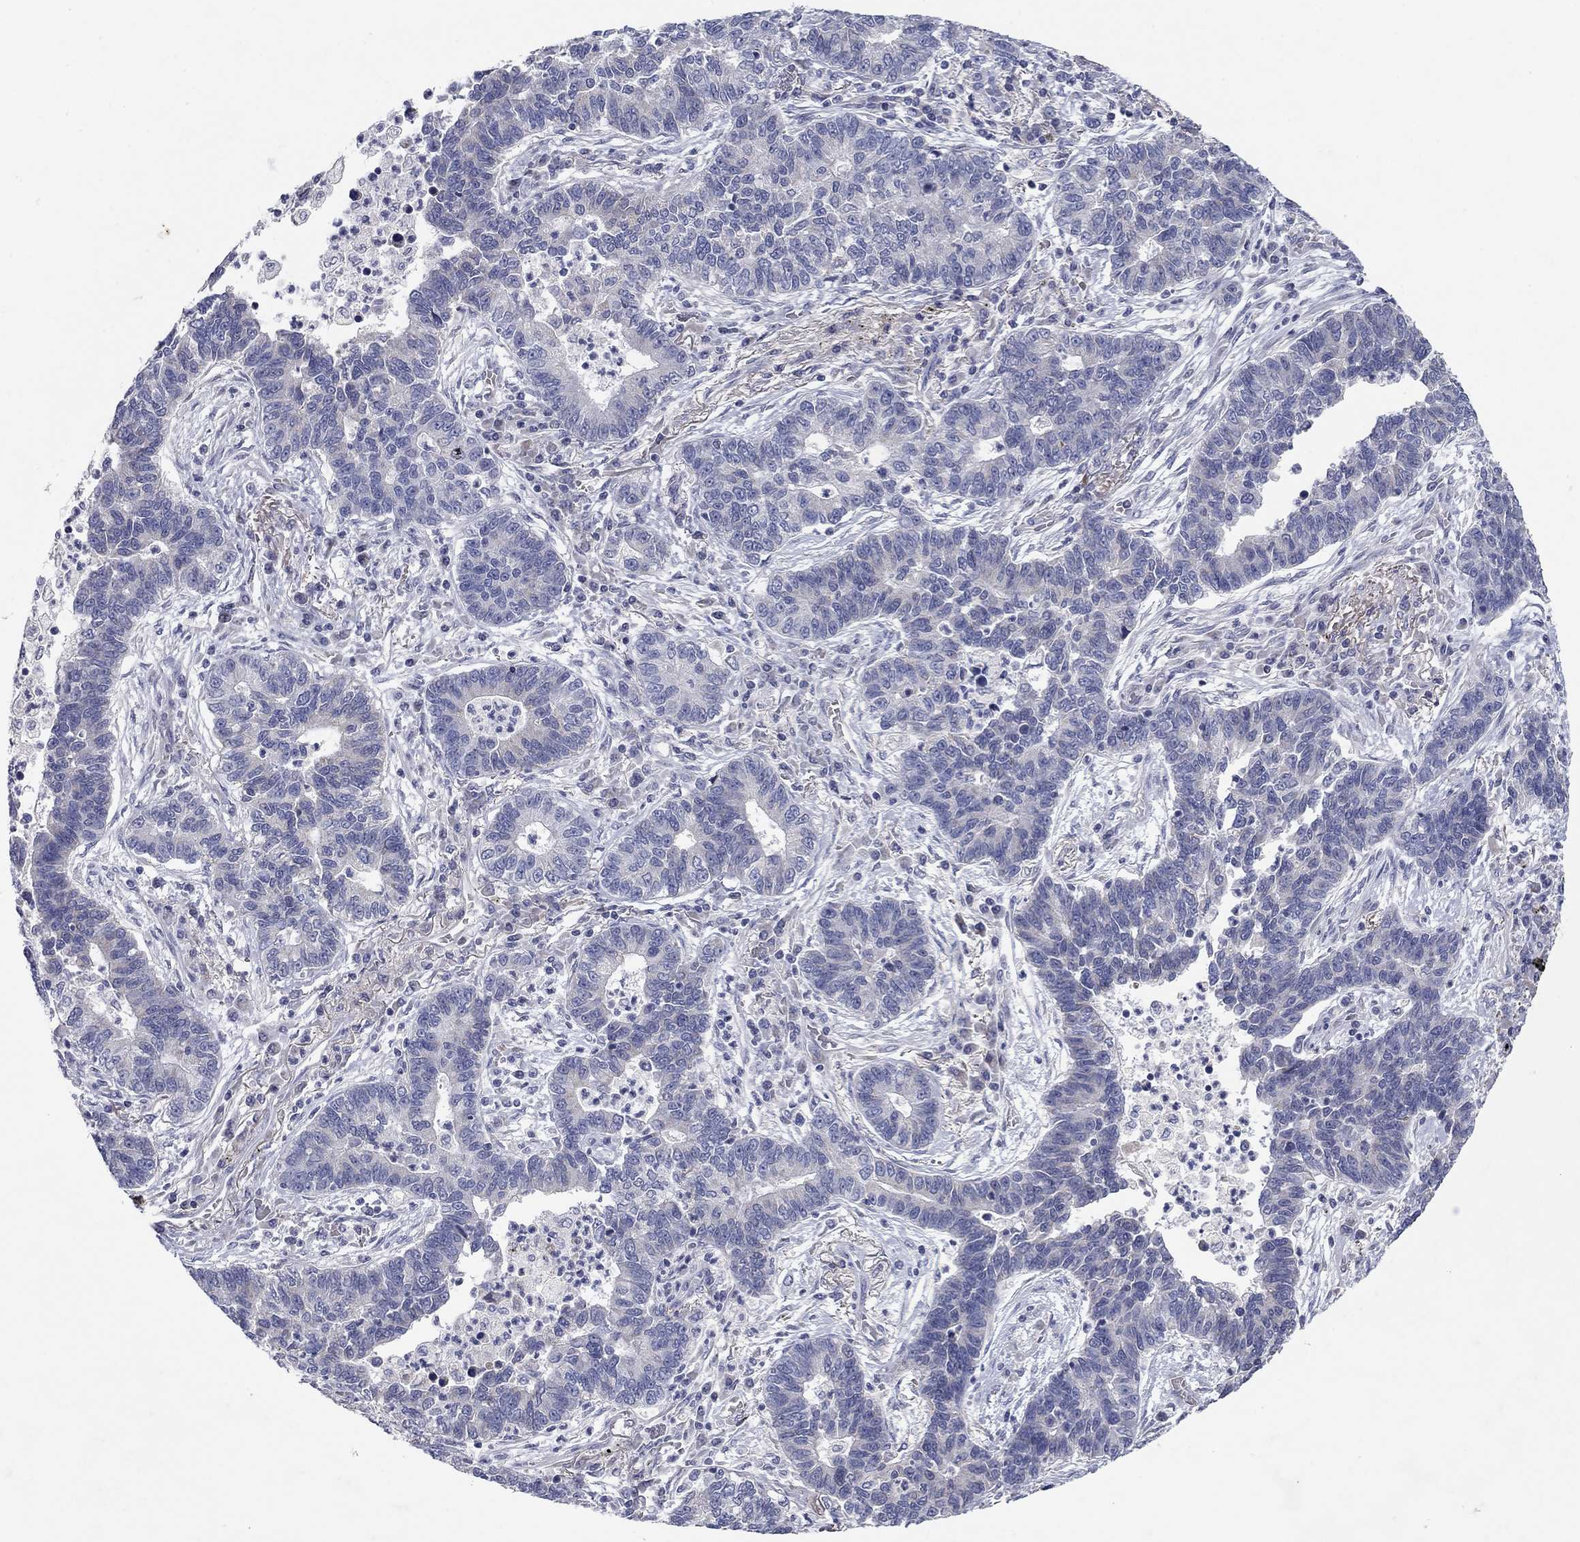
{"staining": {"intensity": "negative", "quantity": "none", "location": "none"}, "tissue": "lung cancer", "cell_type": "Tumor cells", "image_type": "cancer", "snomed": [{"axis": "morphology", "description": "Adenocarcinoma, NOS"}, {"axis": "topography", "description": "Lung"}], "caption": "This is an immunohistochemistry micrograph of adenocarcinoma (lung). There is no positivity in tumor cells.", "gene": "PTGDS", "patient": {"sex": "female", "age": 57}}